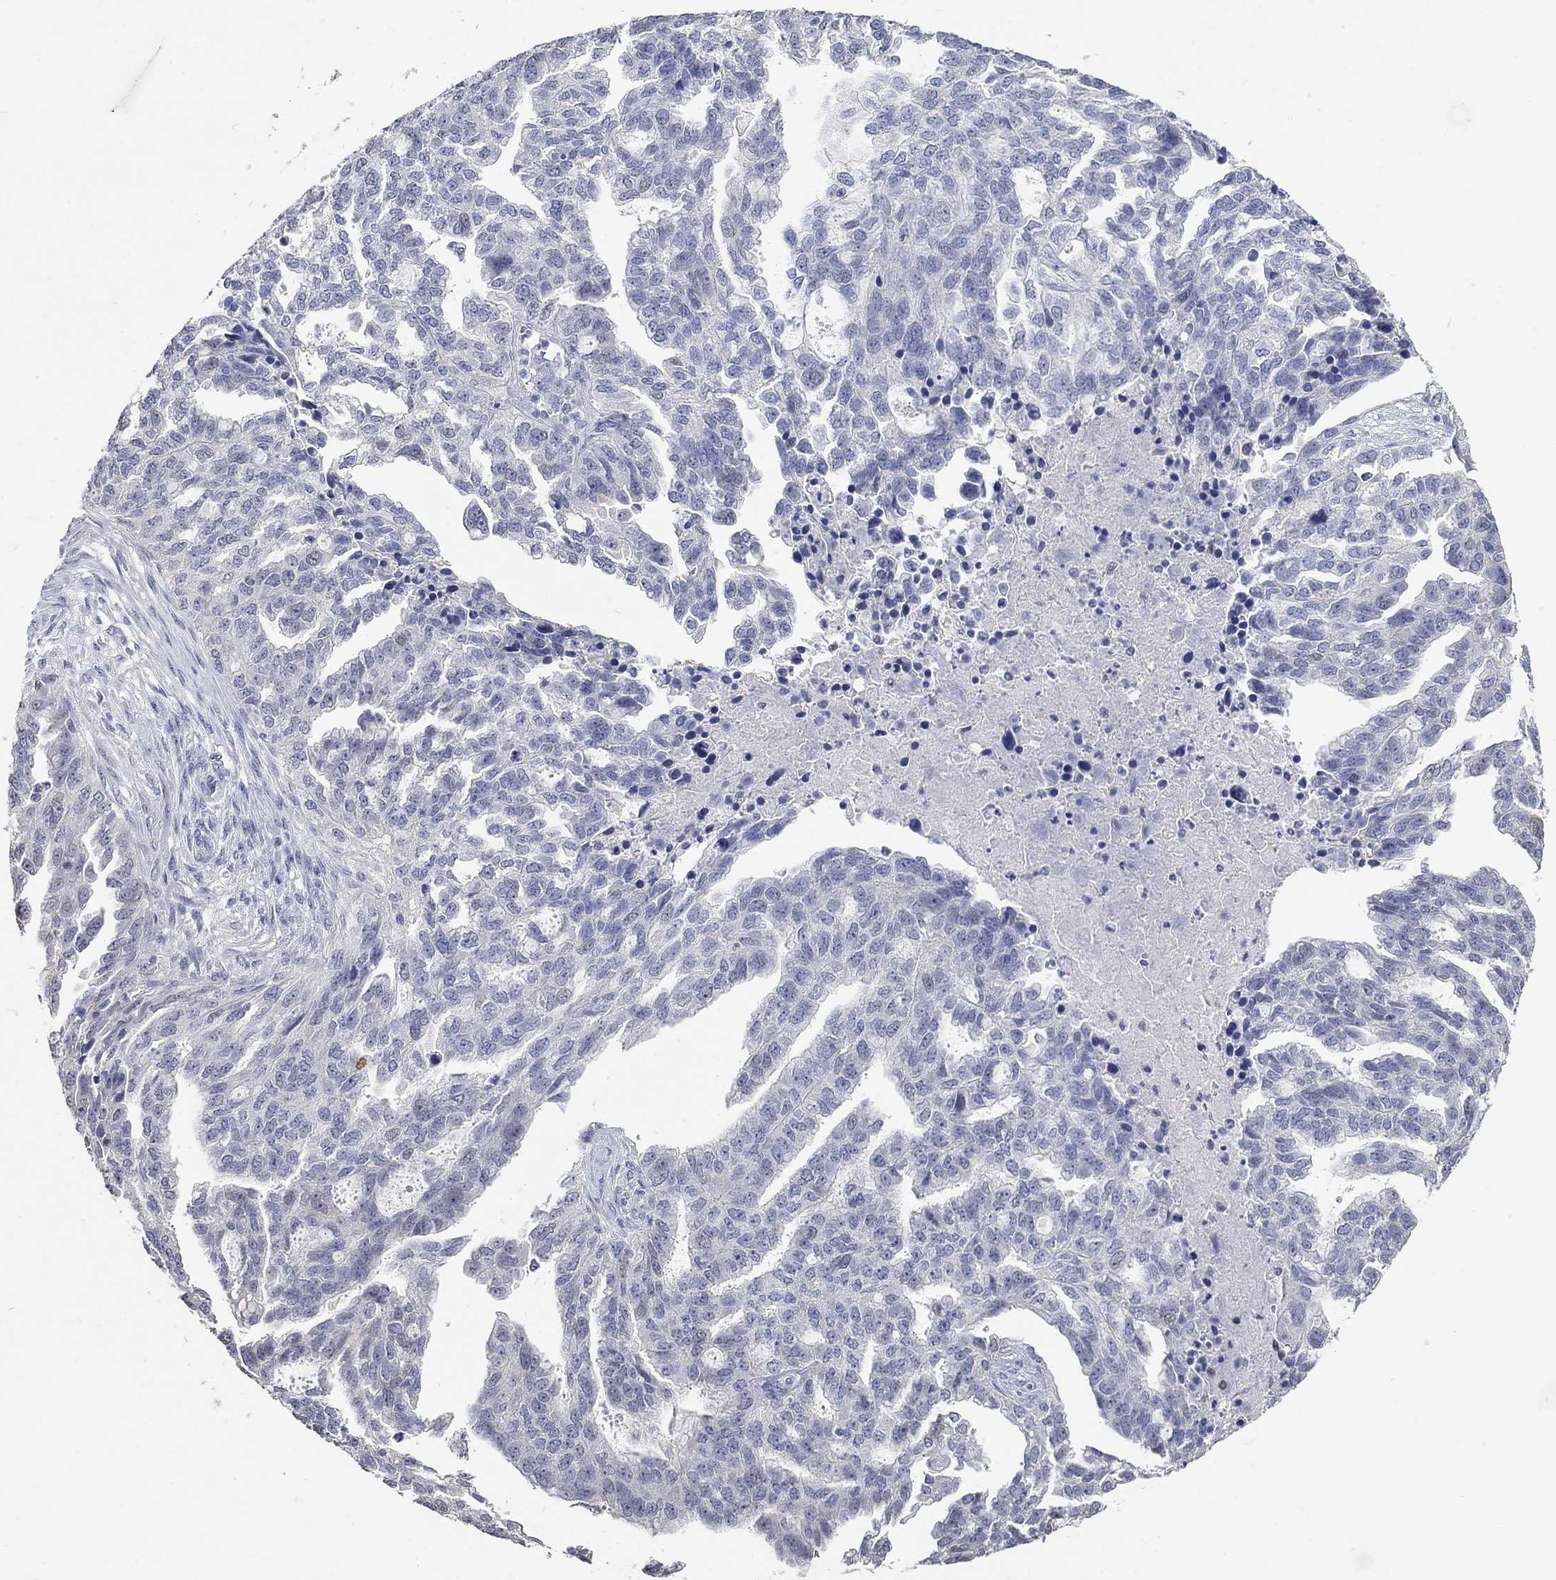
{"staining": {"intensity": "negative", "quantity": "none", "location": "none"}, "tissue": "ovarian cancer", "cell_type": "Tumor cells", "image_type": "cancer", "snomed": [{"axis": "morphology", "description": "Cystadenocarcinoma, serous, NOS"}, {"axis": "topography", "description": "Ovary"}], "caption": "A histopathology image of ovarian serous cystadenocarcinoma stained for a protein exhibits no brown staining in tumor cells. (DAB (3,3'-diaminobenzidine) immunohistochemistry (IHC) visualized using brightfield microscopy, high magnification).", "gene": "PNMA5", "patient": {"sex": "female", "age": 51}}